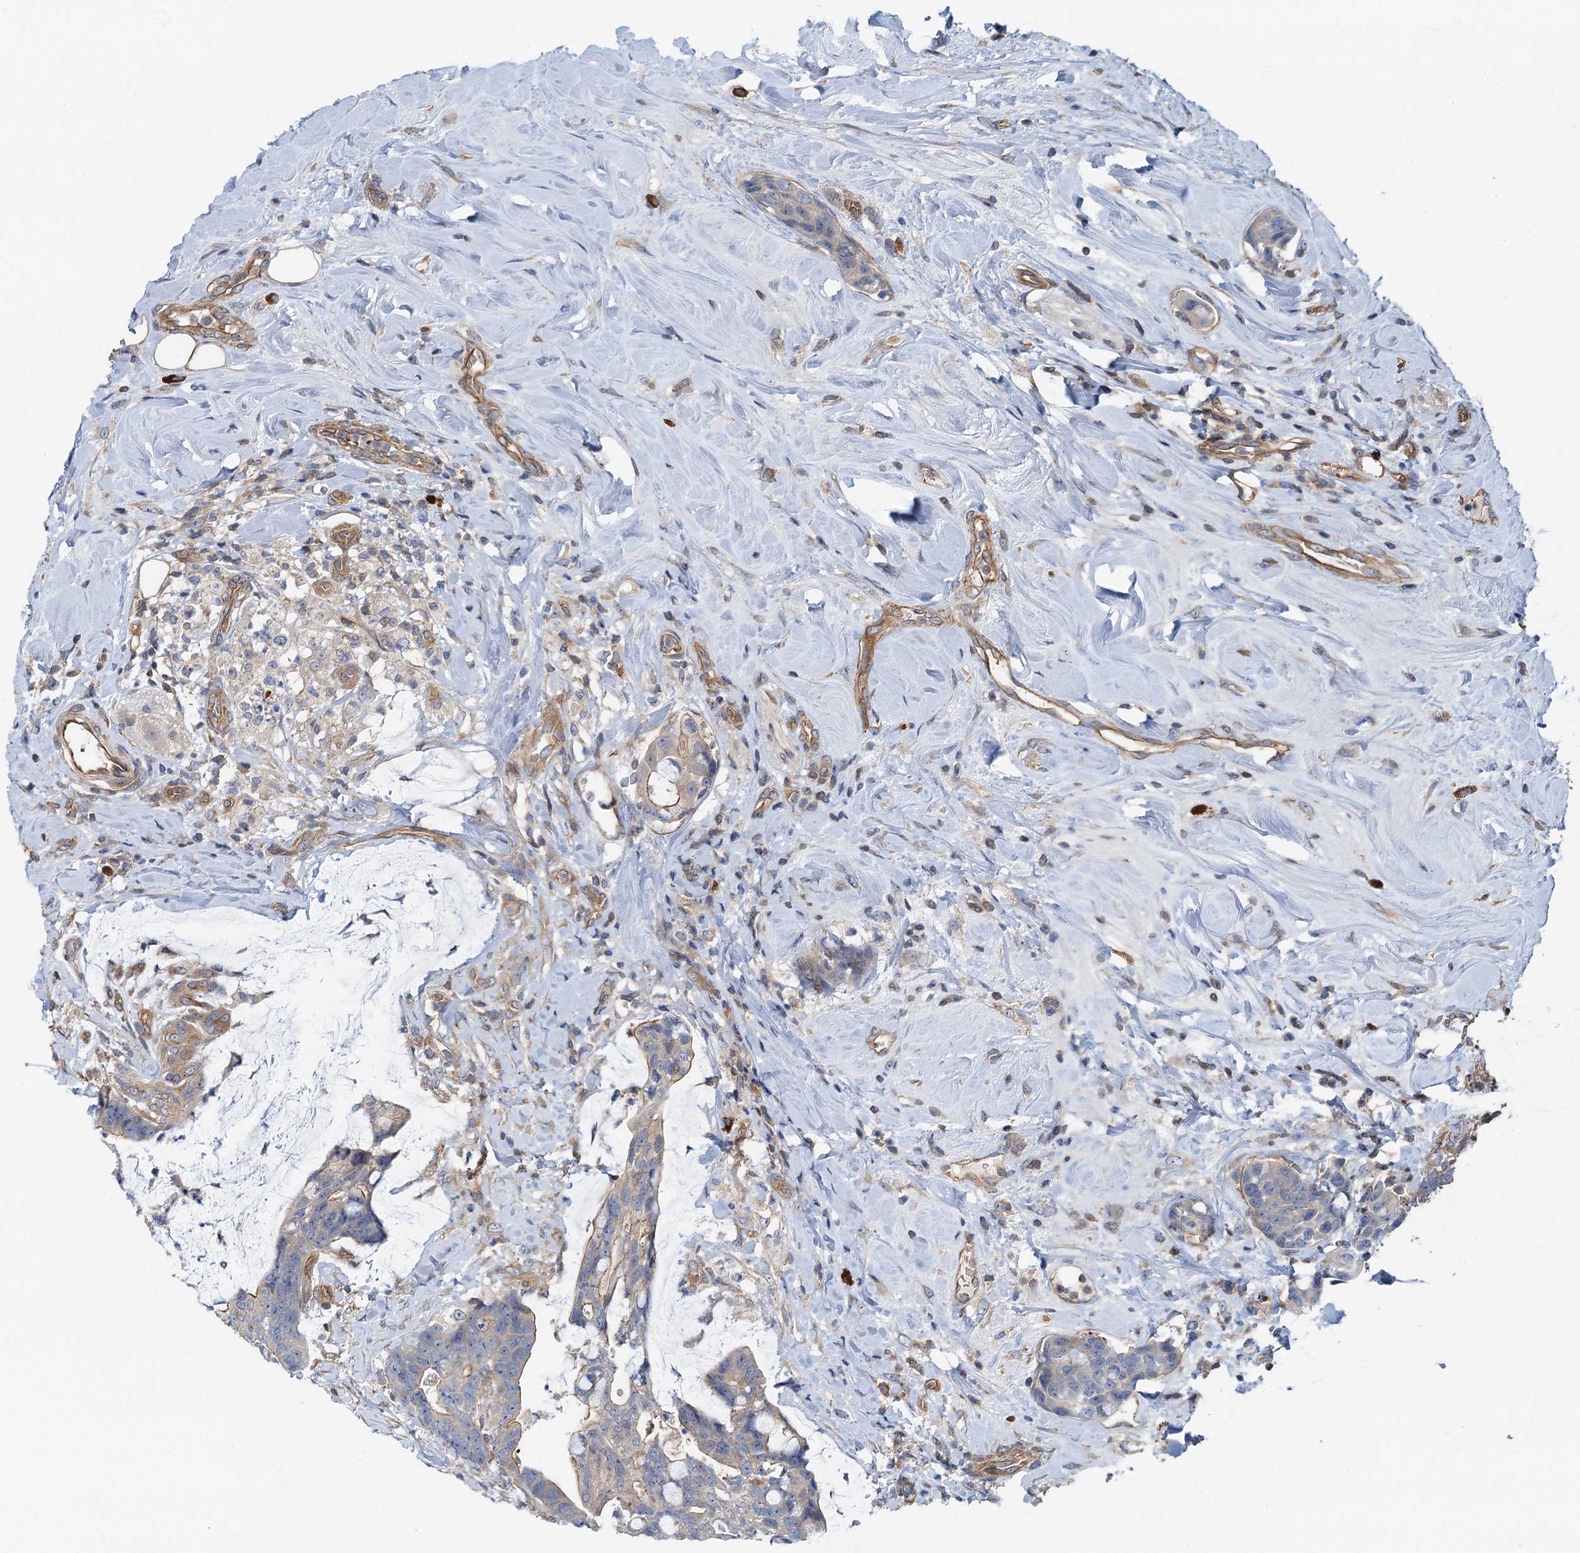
{"staining": {"intensity": "weak", "quantity": "<25%", "location": "cytoplasmic/membranous"}, "tissue": "colorectal cancer", "cell_type": "Tumor cells", "image_type": "cancer", "snomed": [{"axis": "morphology", "description": "Adenocarcinoma, NOS"}, {"axis": "topography", "description": "Colon"}], "caption": "Immunohistochemistry (IHC) histopathology image of neoplastic tissue: human colorectal cancer (adenocarcinoma) stained with DAB (3,3'-diaminobenzidine) shows no significant protein expression in tumor cells.", "gene": "ROGDI", "patient": {"sex": "female", "age": 82}}